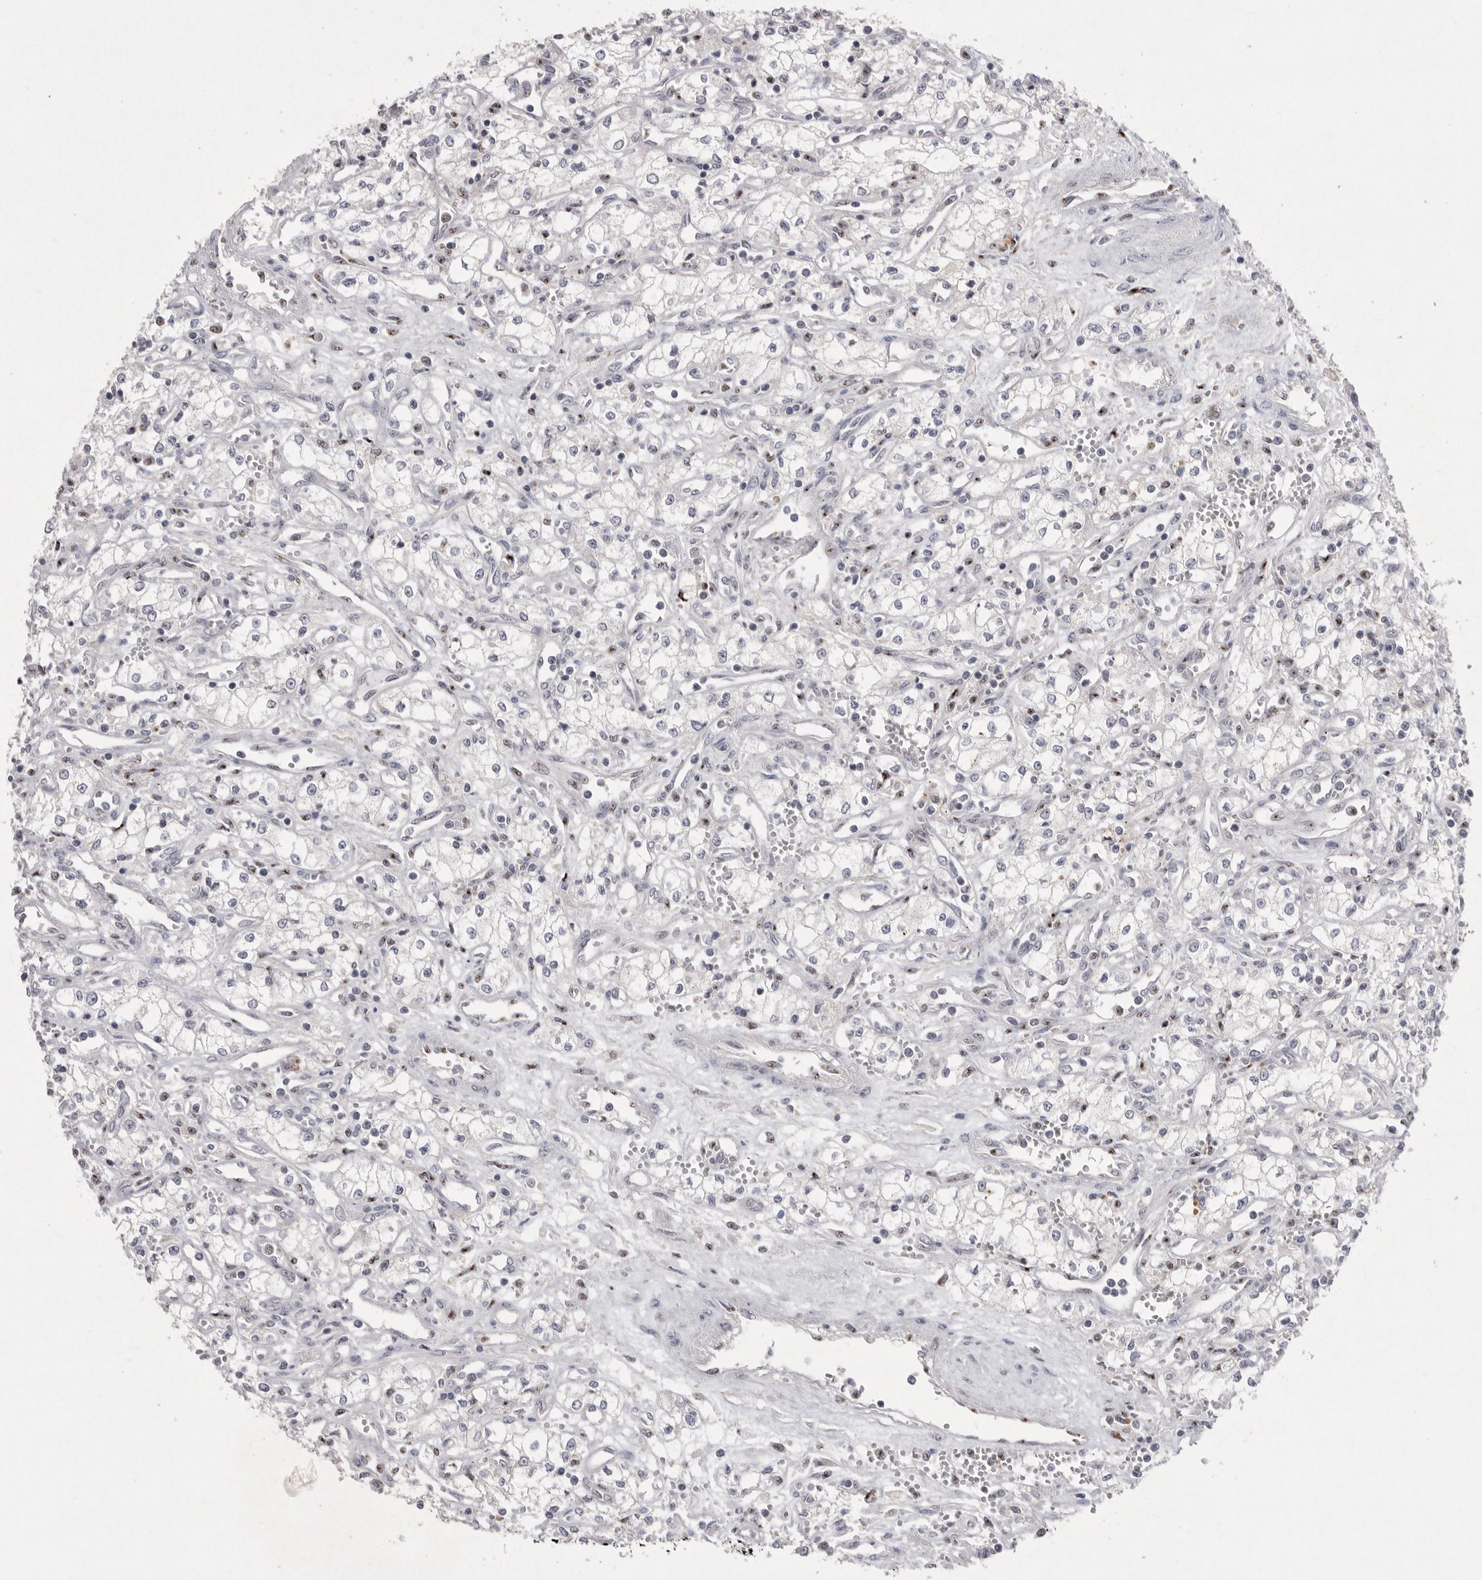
{"staining": {"intensity": "negative", "quantity": "none", "location": "none"}, "tissue": "renal cancer", "cell_type": "Tumor cells", "image_type": "cancer", "snomed": [{"axis": "morphology", "description": "Adenocarcinoma, NOS"}, {"axis": "topography", "description": "Kidney"}], "caption": "DAB immunohistochemical staining of adenocarcinoma (renal) displays no significant positivity in tumor cells.", "gene": "HUS1", "patient": {"sex": "male", "age": 59}}